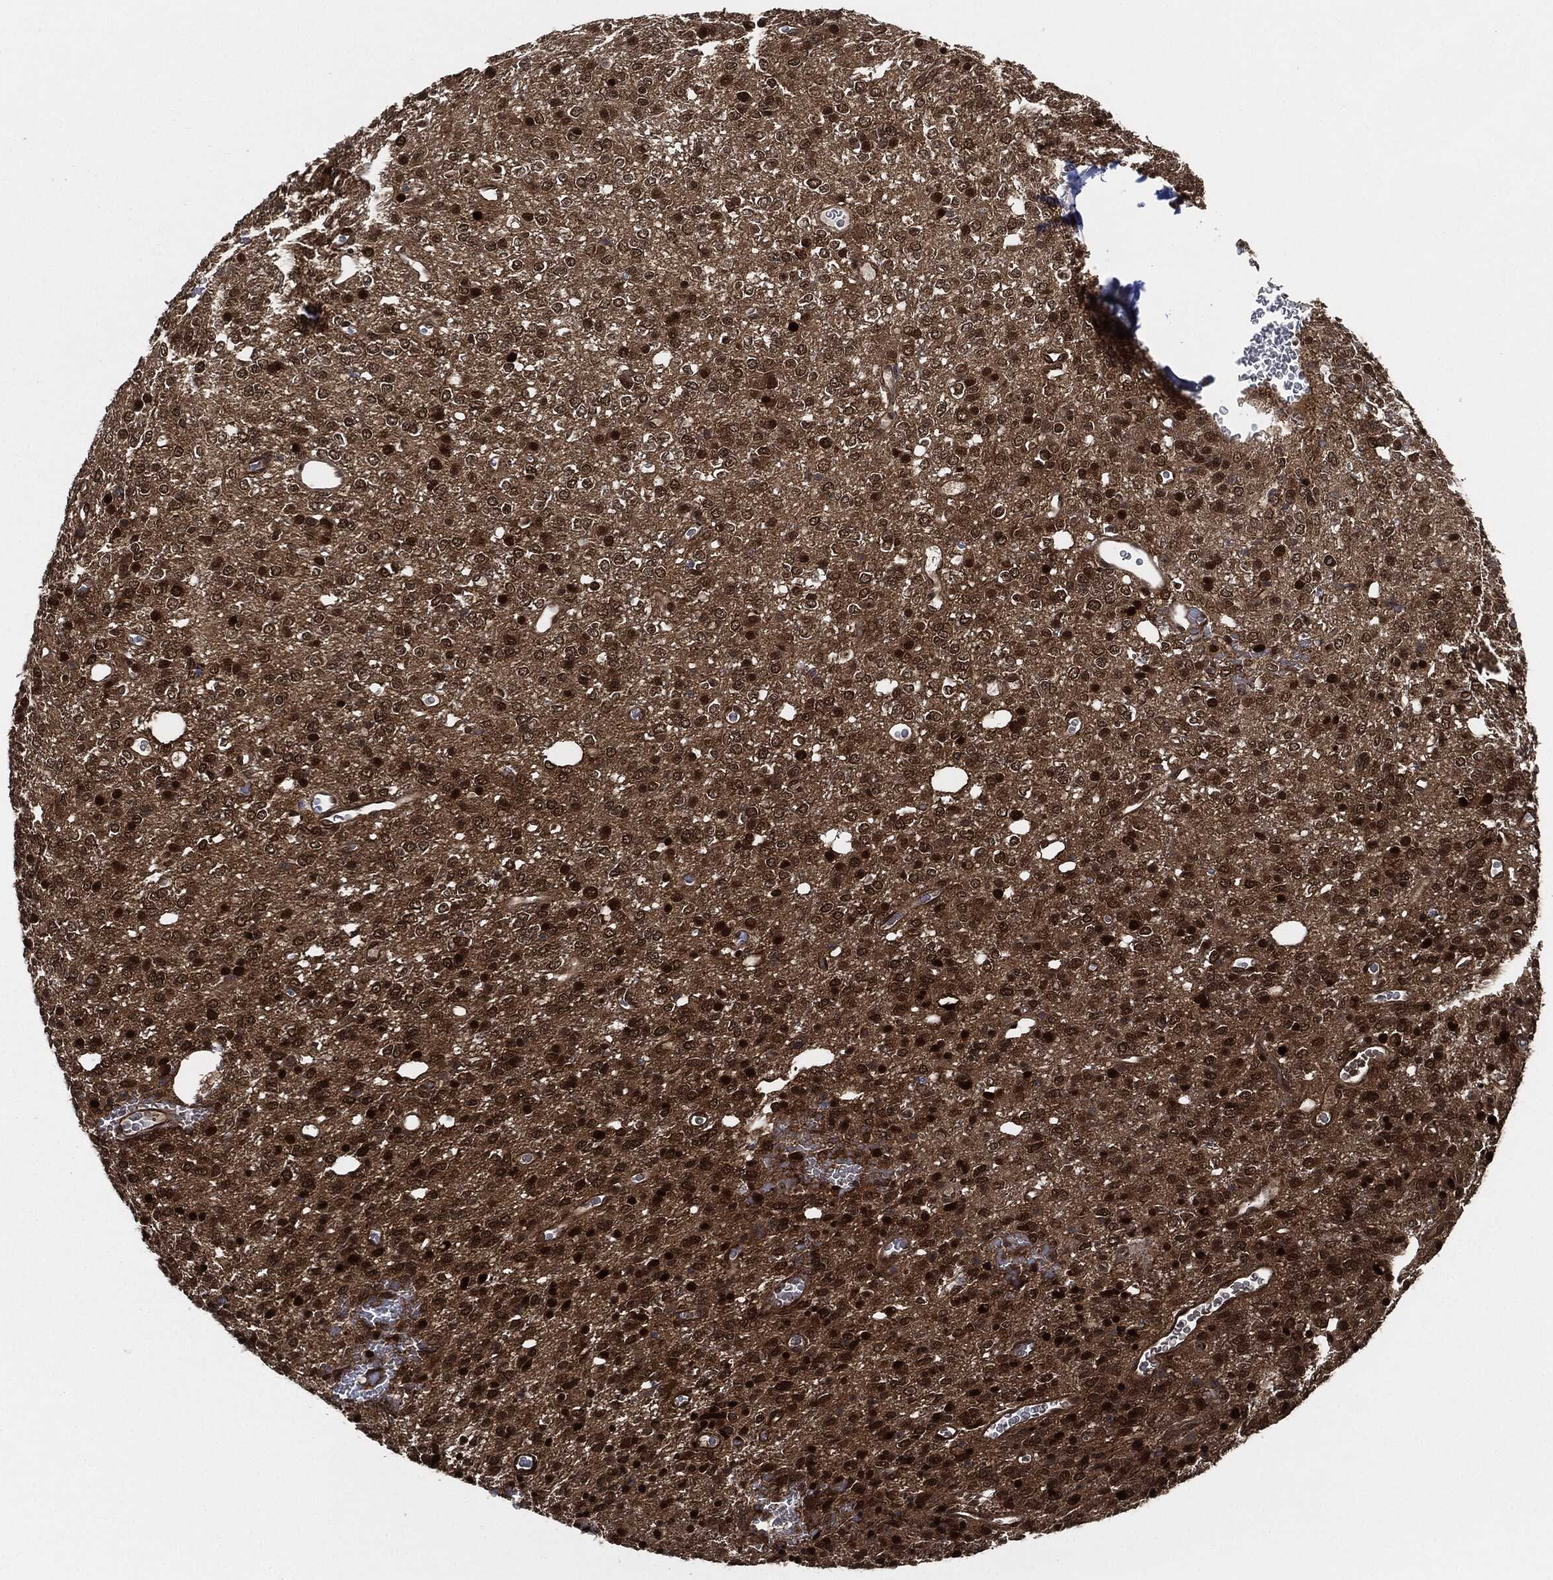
{"staining": {"intensity": "strong", "quantity": "25%-75%", "location": "nuclear"}, "tissue": "glioma", "cell_type": "Tumor cells", "image_type": "cancer", "snomed": [{"axis": "morphology", "description": "Glioma, malignant, Low grade"}, {"axis": "topography", "description": "Brain"}], "caption": "Immunohistochemical staining of human glioma exhibits high levels of strong nuclear positivity in approximately 25%-75% of tumor cells.", "gene": "DCTN1", "patient": {"sex": "female", "age": 45}}